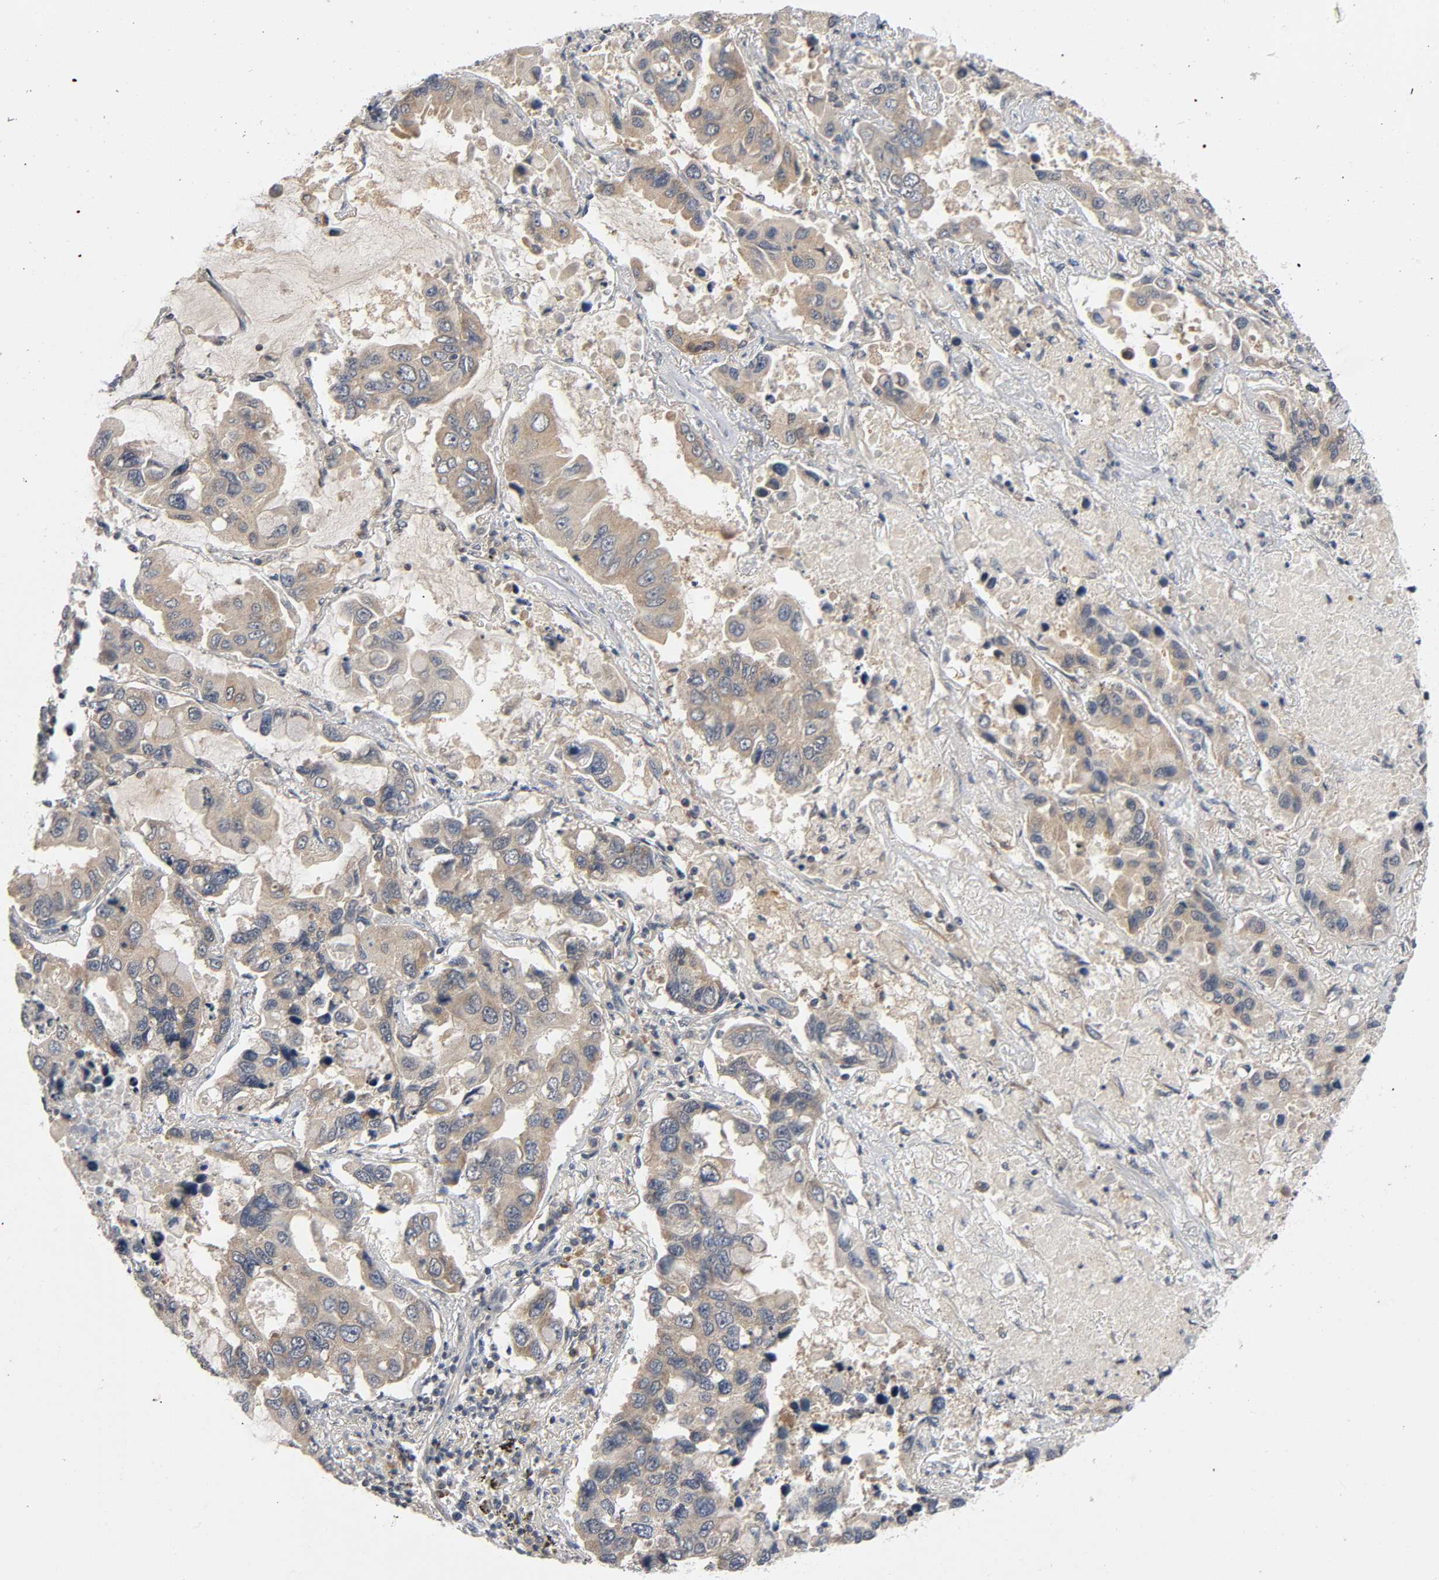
{"staining": {"intensity": "moderate", "quantity": ">75%", "location": "cytoplasmic/membranous"}, "tissue": "lung cancer", "cell_type": "Tumor cells", "image_type": "cancer", "snomed": [{"axis": "morphology", "description": "Adenocarcinoma, NOS"}, {"axis": "topography", "description": "Lung"}], "caption": "IHC photomicrograph of neoplastic tissue: lung cancer stained using immunohistochemistry (IHC) shows medium levels of moderate protein expression localized specifically in the cytoplasmic/membranous of tumor cells, appearing as a cytoplasmic/membranous brown color.", "gene": "MAPK8", "patient": {"sex": "male", "age": 64}}